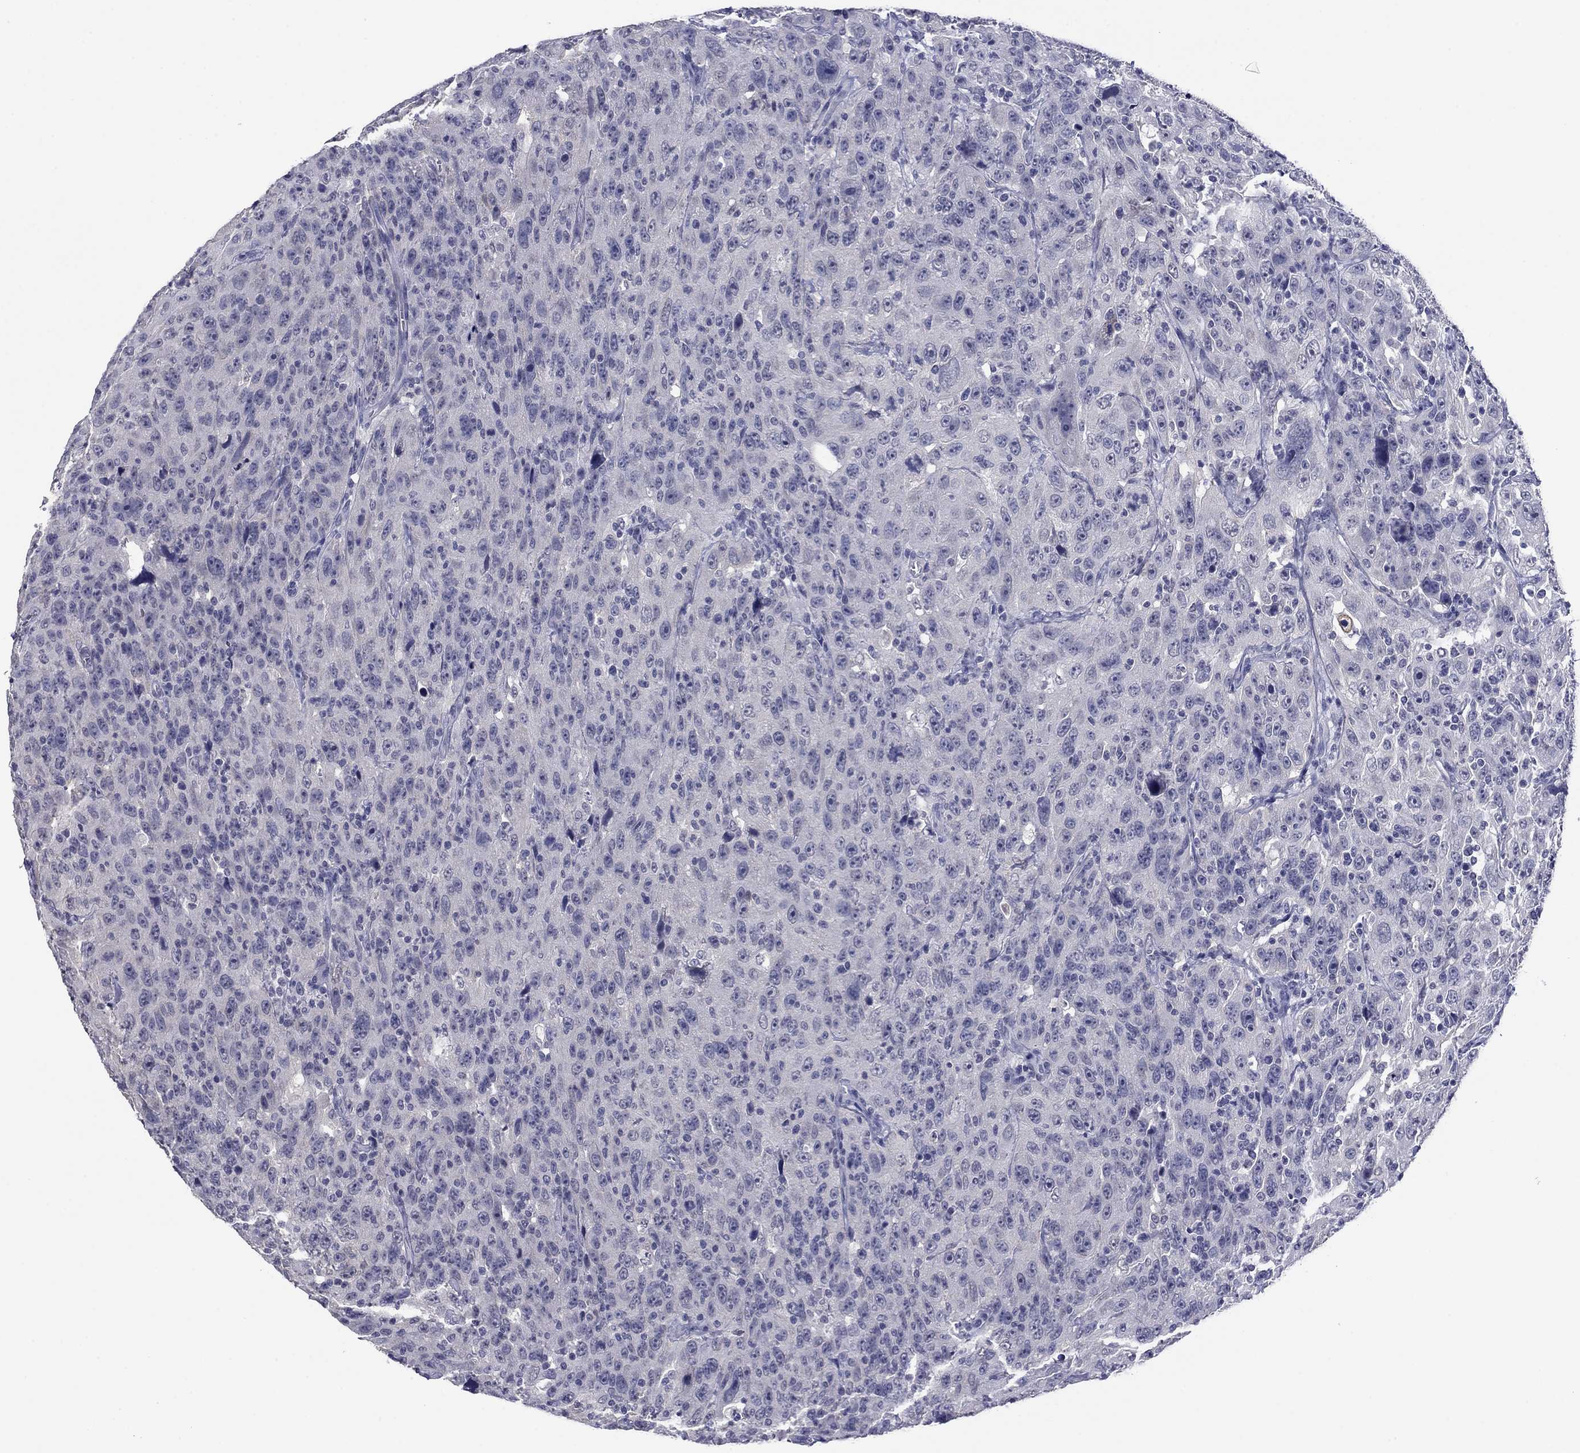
{"staining": {"intensity": "negative", "quantity": "none", "location": "none"}, "tissue": "urothelial cancer", "cell_type": "Tumor cells", "image_type": "cancer", "snomed": [{"axis": "morphology", "description": "Urothelial carcinoma, NOS"}, {"axis": "morphology", "description": "Urothelial carcinoma, High grade"}, {"axis": "topography", "description": "Urinary bladder"}], "caption": "A photomicrograph of human urothelial carcinoma (high-grade) is negative for staining in tumor cells.", "gene": "HAO1", "patient": {"sex": "female", "age": 73}}